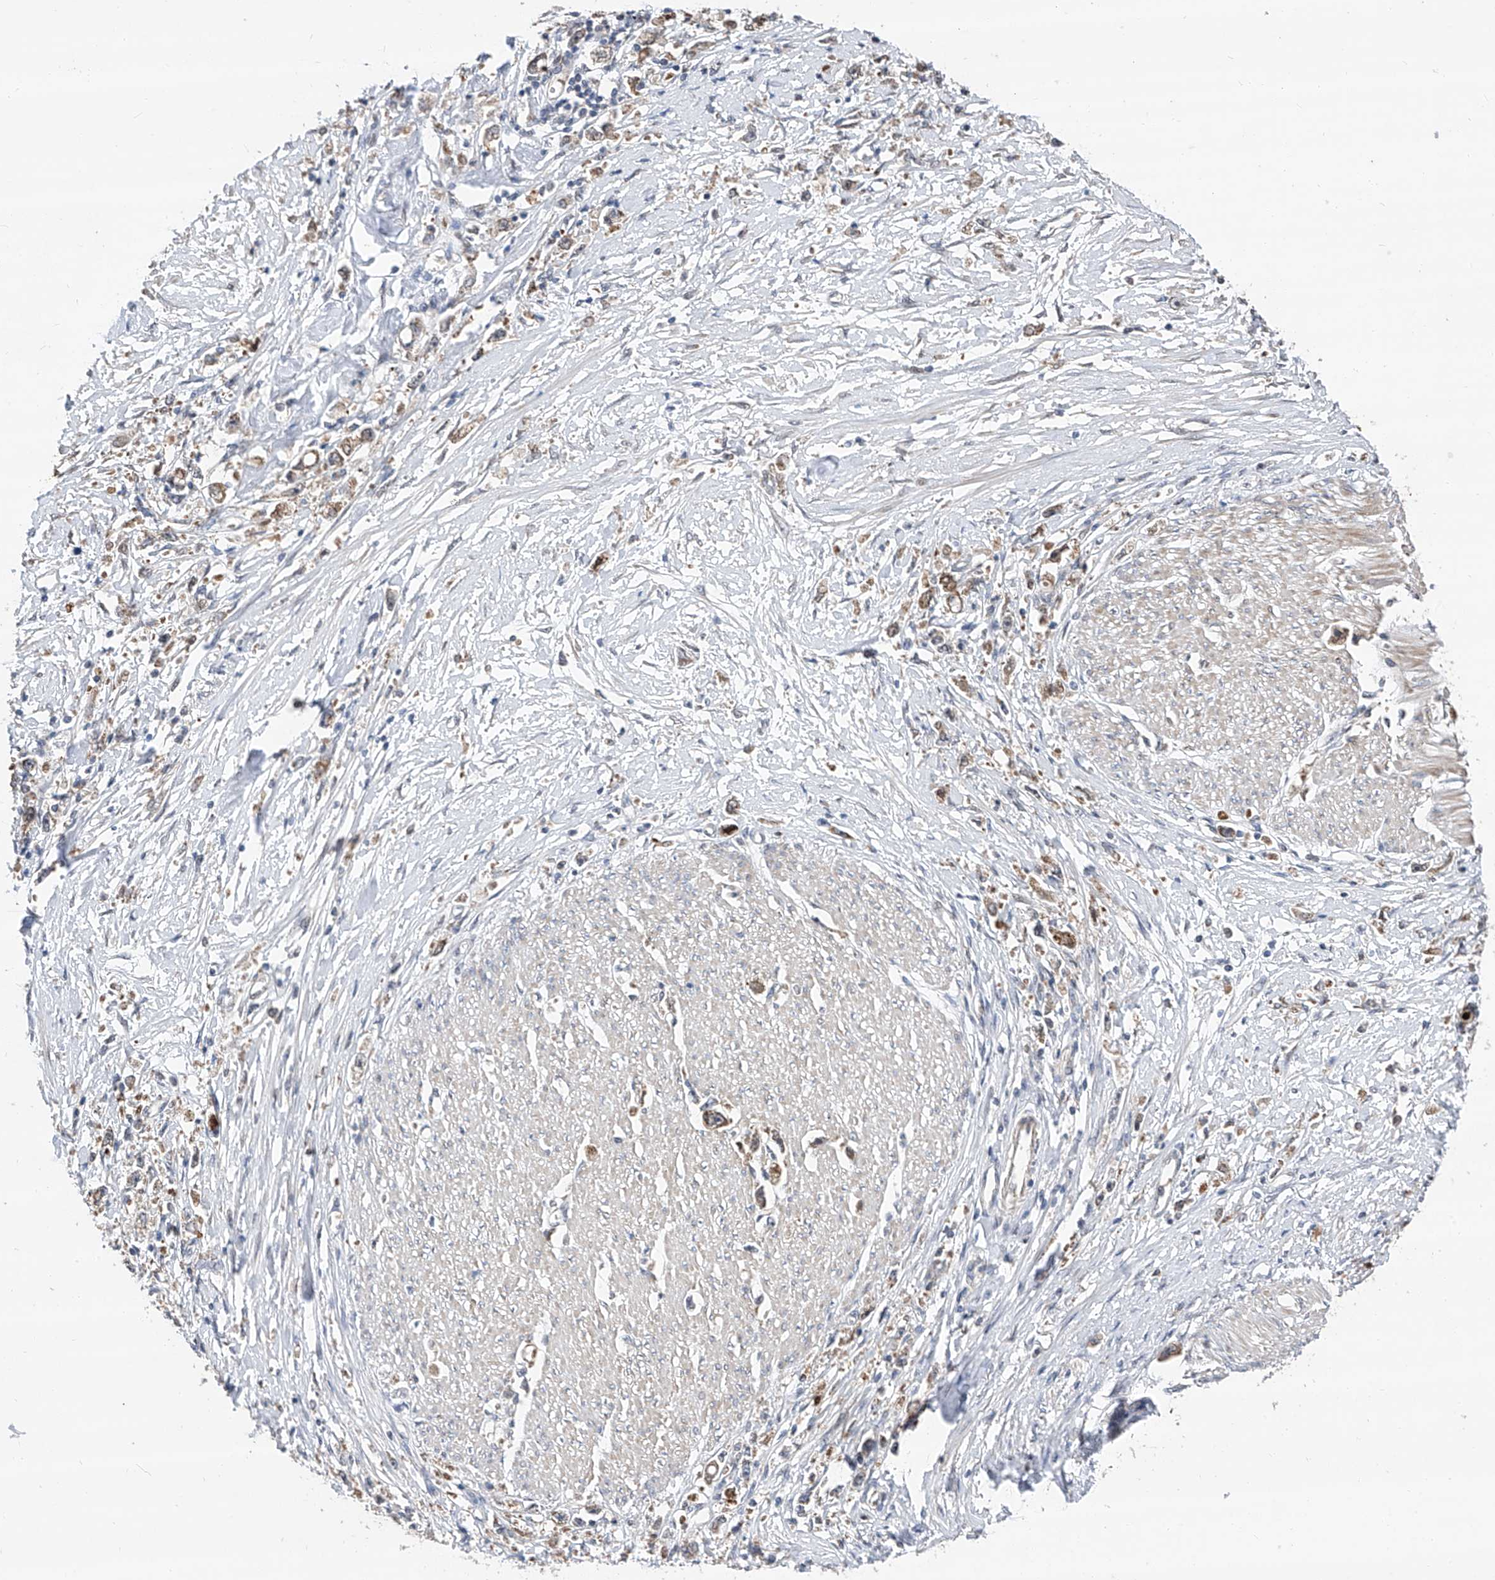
{"staining": {"intensity": "weak", "quantity": "25%-75%", "location": "cytoplasmic/membranous"}, "tissue": "stomach cancer", "cell_type": "Tumor cells", "image_type": "cancer", "snomed": [{"axis": "morphology", "description": "Adenocarcinoma, NOS"}, {"axis": "topography", "description": "Stomach"}], "caption": "IHC image of neoplastic tissue: human adenocarcinoma (stomach) stained using IHC demonstrates low levels of weak protein expression localized specifically in the cytoplasmic/membranous of tumor cells, appearing as a cytoplasmic/membranous brown color.", "gene": "FARP2", "patient": {"sex": "female", "age": 59}}